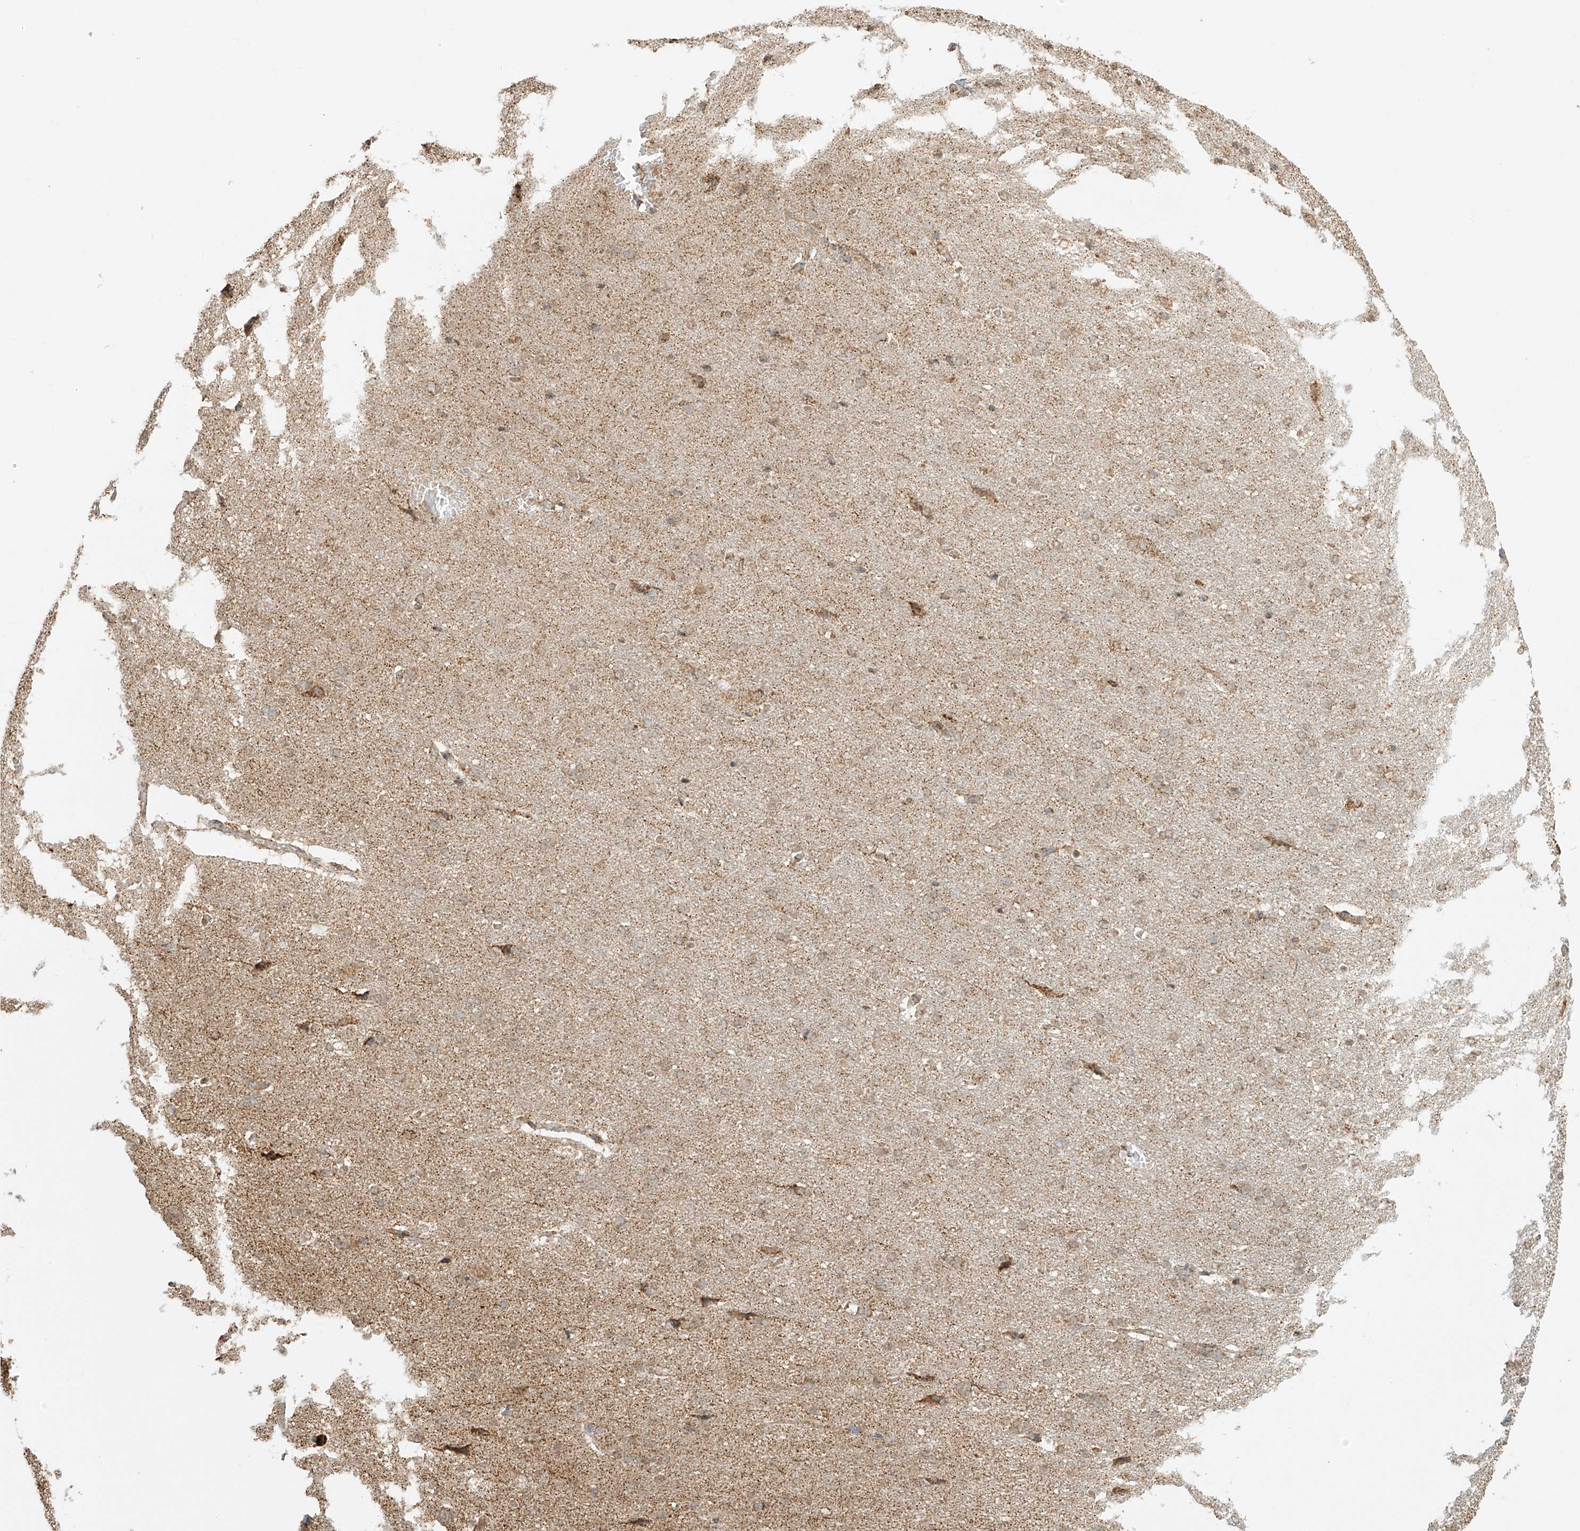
{"staining": {"intensity": "moderate", "quantity": ">75%", "location": "cytoplasmic/membranous"}, "tissue": "cerebral cortex", "cell_type": "Endothelial cells", "image_type": "normal", "snomed": [{"axis": "morphology", "description": "Normal tissue, NOS"}, {"axis": "topography", "description": "Cerebral cortex"}], "caption": "Immunohistochemical staining of benign human cerebral cortex reveals moderate cytoplasmic/membranous protein staining in approximately >75% of endothelial cells. The staining is performed using DAB brown chromogen to label protein expression. The nuclei are counter-stained blue using hematoxylin.", "gene": "MIPEP", "patient": {"sex": "male", "age": 62}}